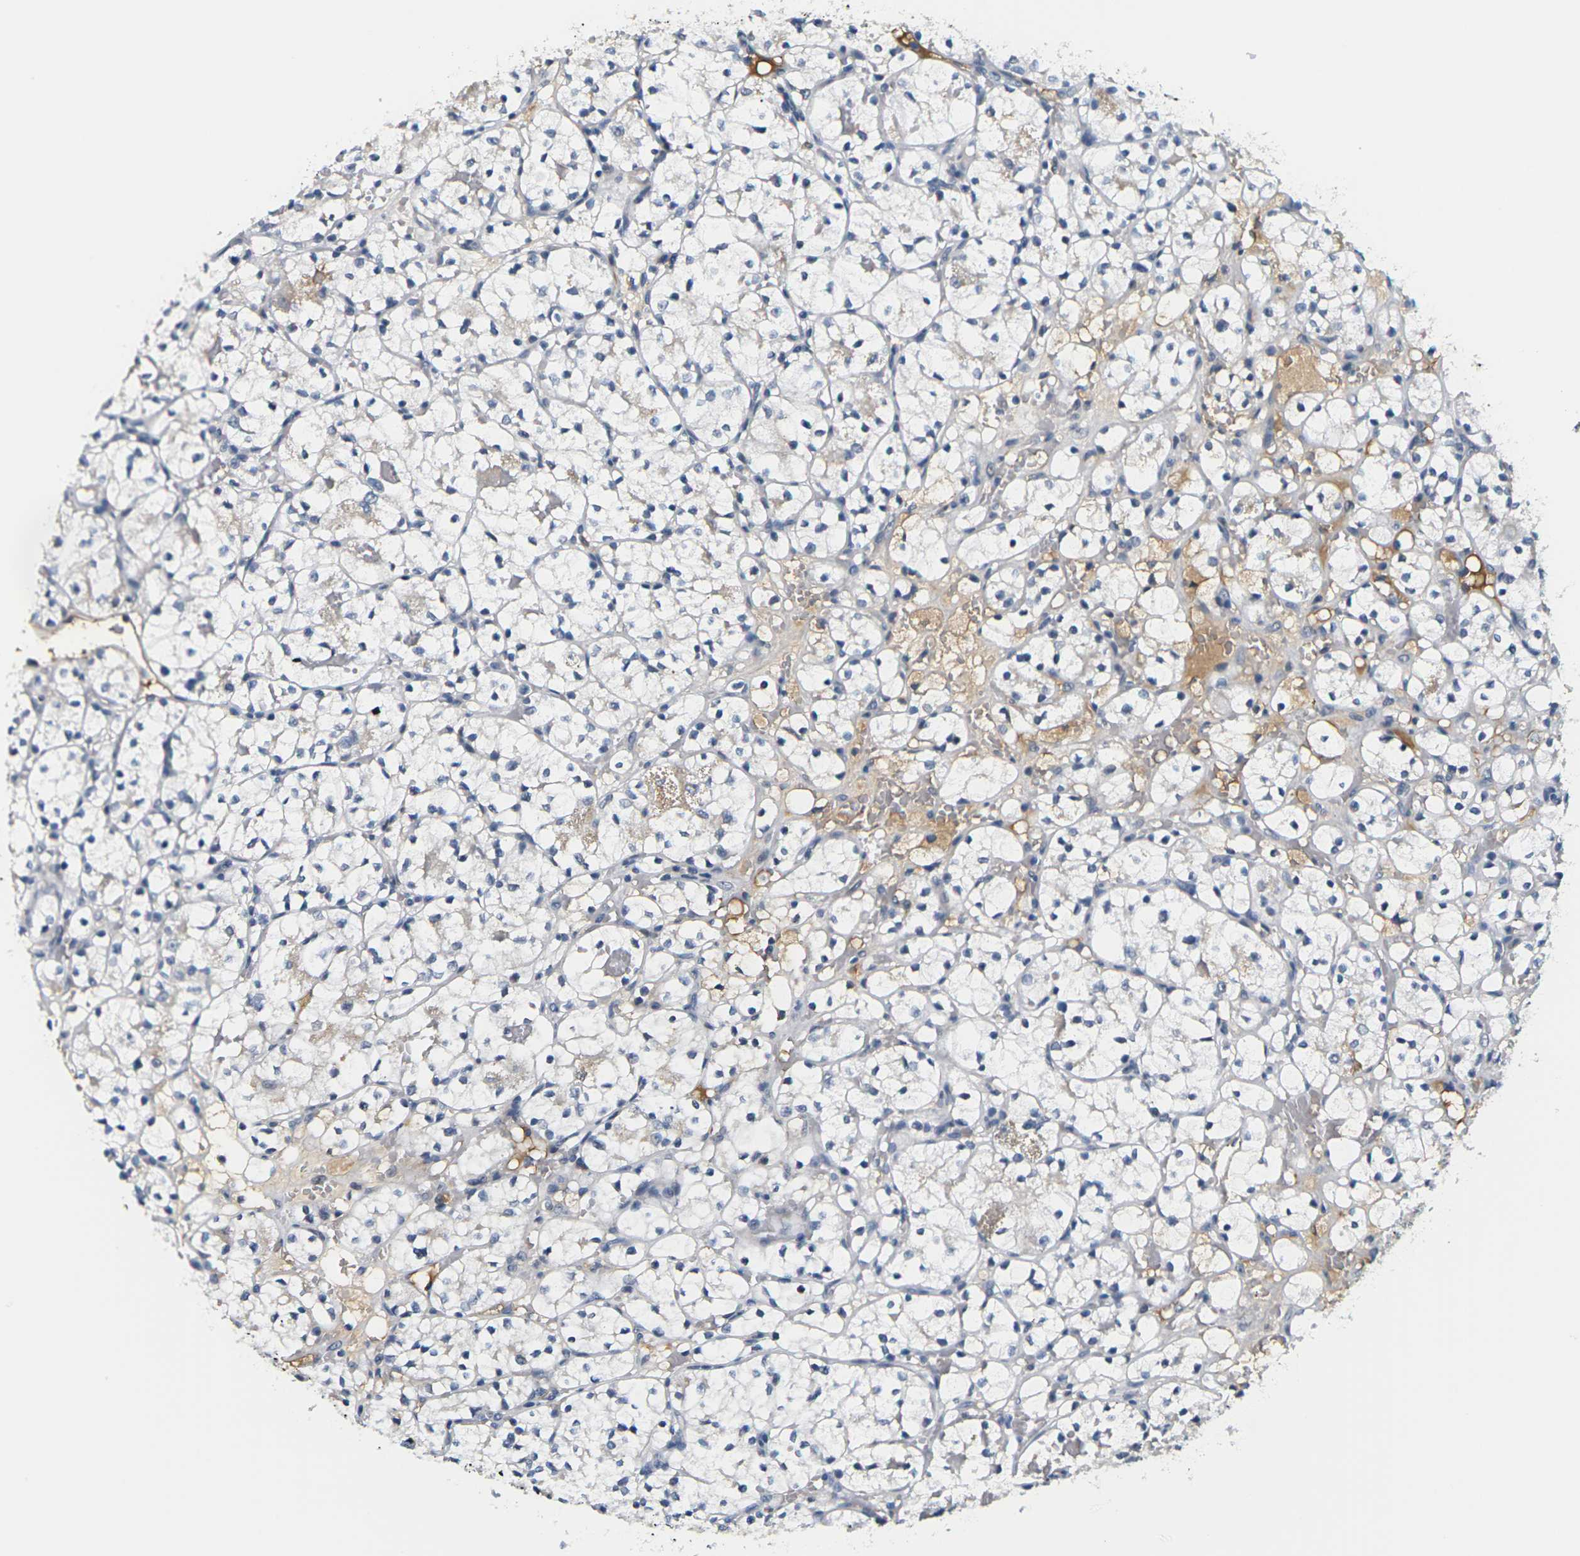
{"staining": {"intensity": "negative", "quantity": "none", "location": "none"}, "tissue": "renal cancer", "cell_type": "Tumor cells", "image_type": "cancer", "snomed": [{"axis": "morphology", "description": "Adenocarcinoma, NOS"}, {"axis": "topography", "description": "Kidney"}], "caption": "Tumor cells are negative for protein expression in human adenocarcinoma (renal).", "gene": "PKP2", "patient": {"sex": "female", "age": 60}}